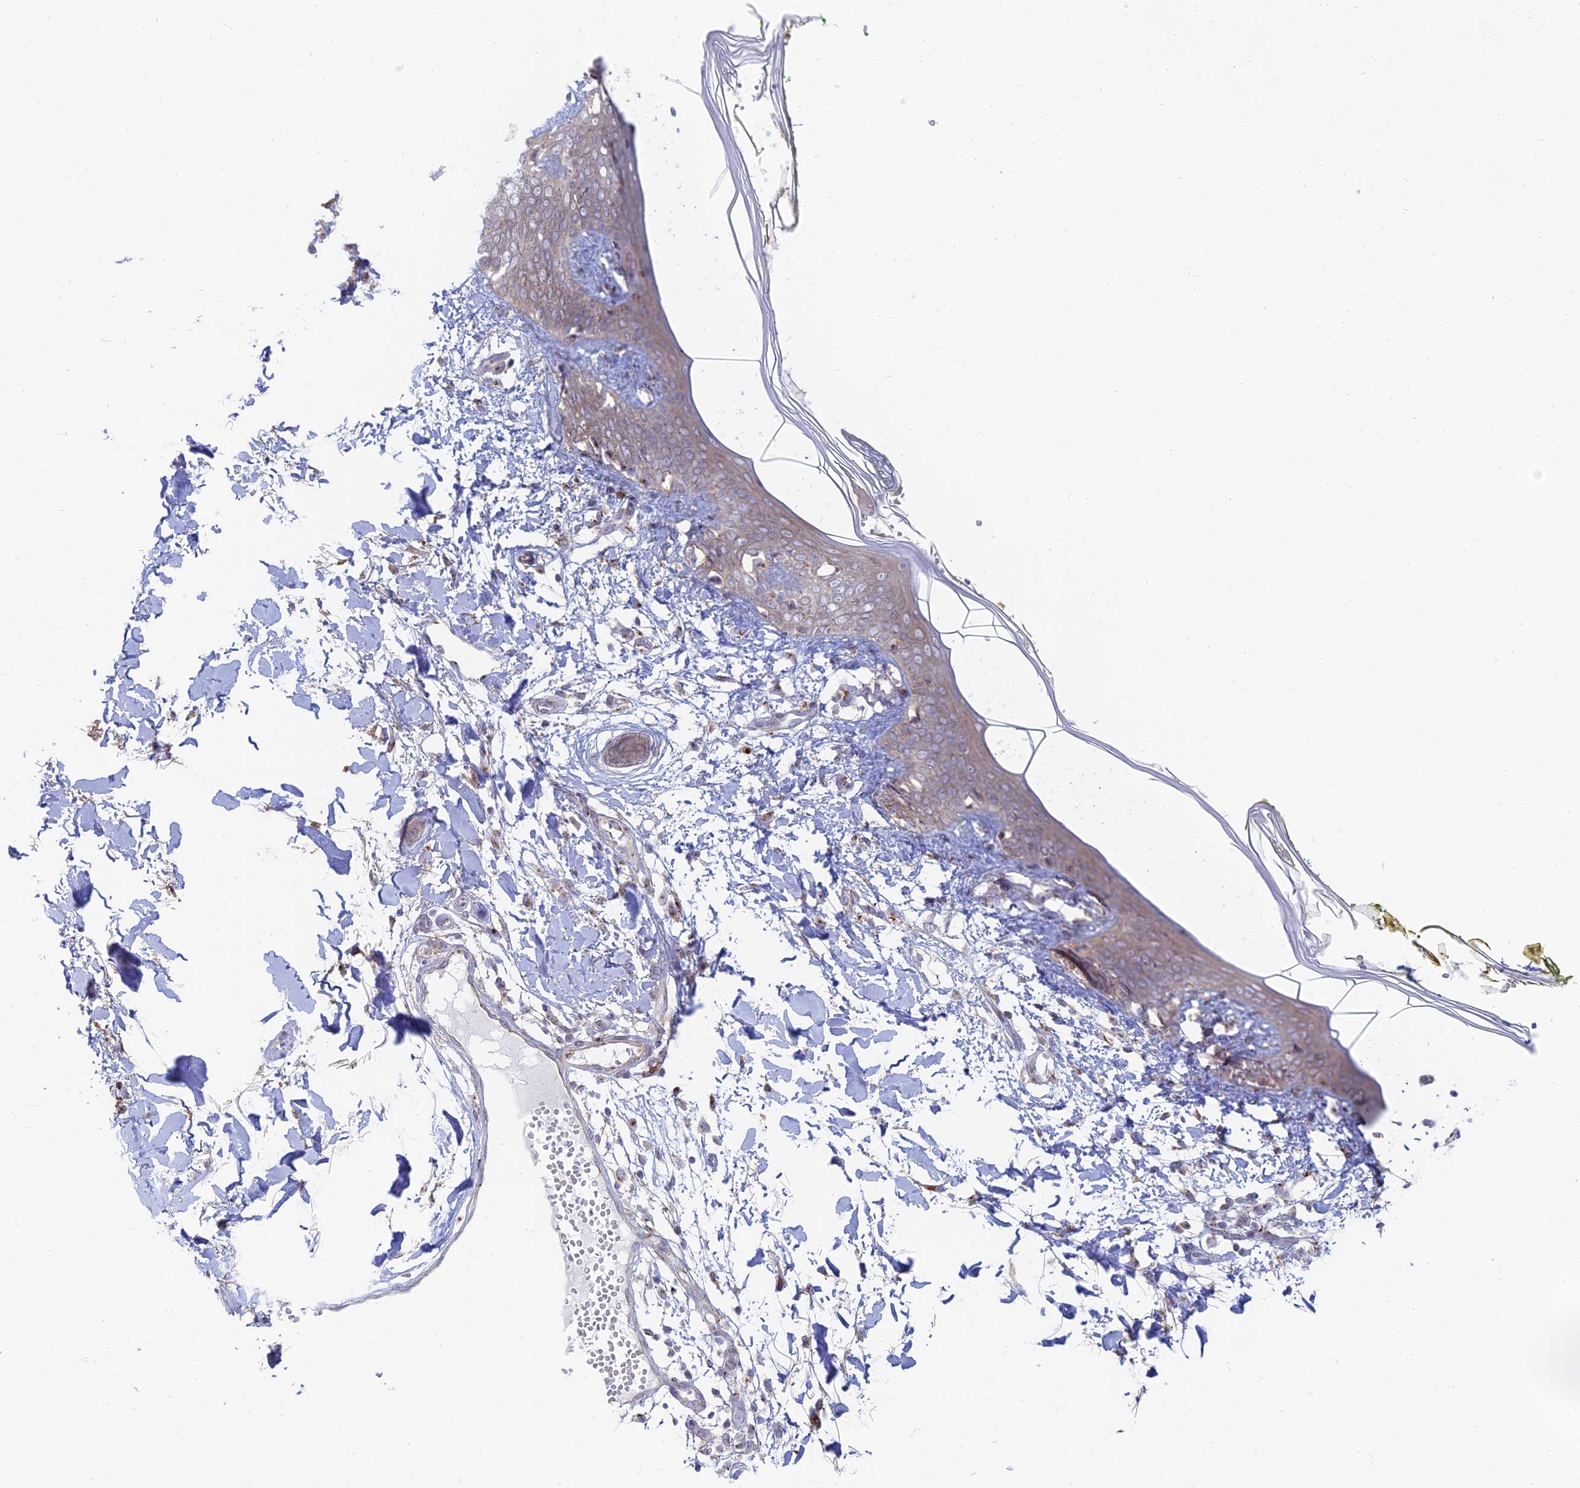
{"staining": {"intensity": "negative", "quantity": "none", "location": "none"}, "tissue": "skin", "cell_type": "Fibroblasts", "image_type": "normal", "snomed": [{"axis": "morphology", "description": "Normal tissue, NOS"}, {"axis": "topography", "description": "Skin"}], "caption": "IHC of unremarkable skin demonstrates no expression in fibroblasts.", "gene": "ENSG00000267561", "patient": {"sex": "female", "age": 34}}